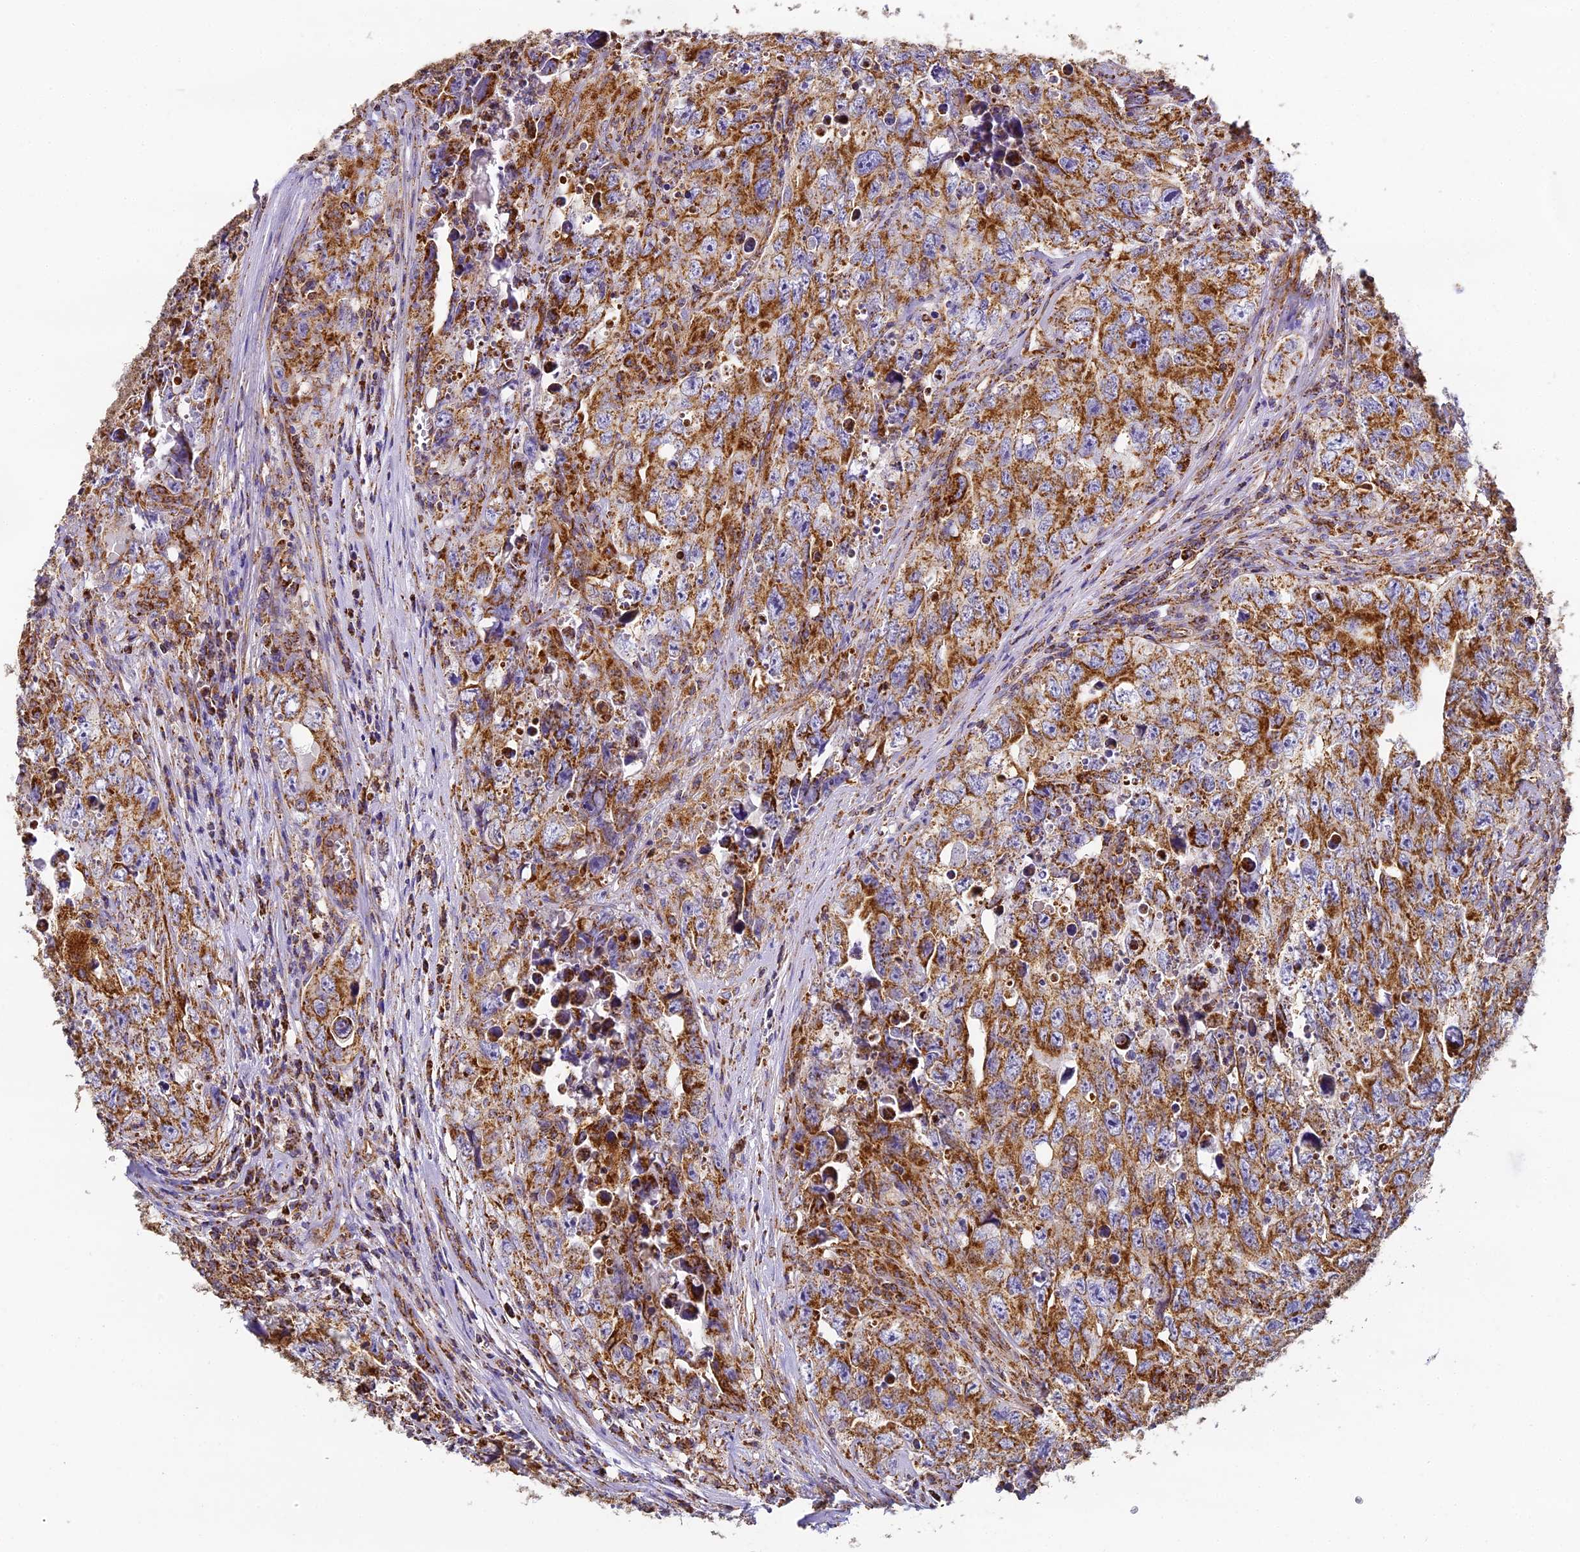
{"staining": {"intensity": "moderate", "quantity": ">75%", "location": "cytoplasmic/membranous"}, "tissue": "testis cancer", "cell_type": "Tumor cells", "image_type": "cancer", "snomed": [{"axis": "morphology", "description": "Seminoma, NOS"}, {"axis": "morphology", "description": "Carcinoma, Embryonal, NOS"}, {"axis": "topography", "description": "Testis"}], "caption": "Moderate cytoplasmic/membranous positivity for a protein is present in about >75% of tumor cells of testis cancer using IHC.", "gene": "STK17A", "patient": {"sex": "male", "age": 43}}